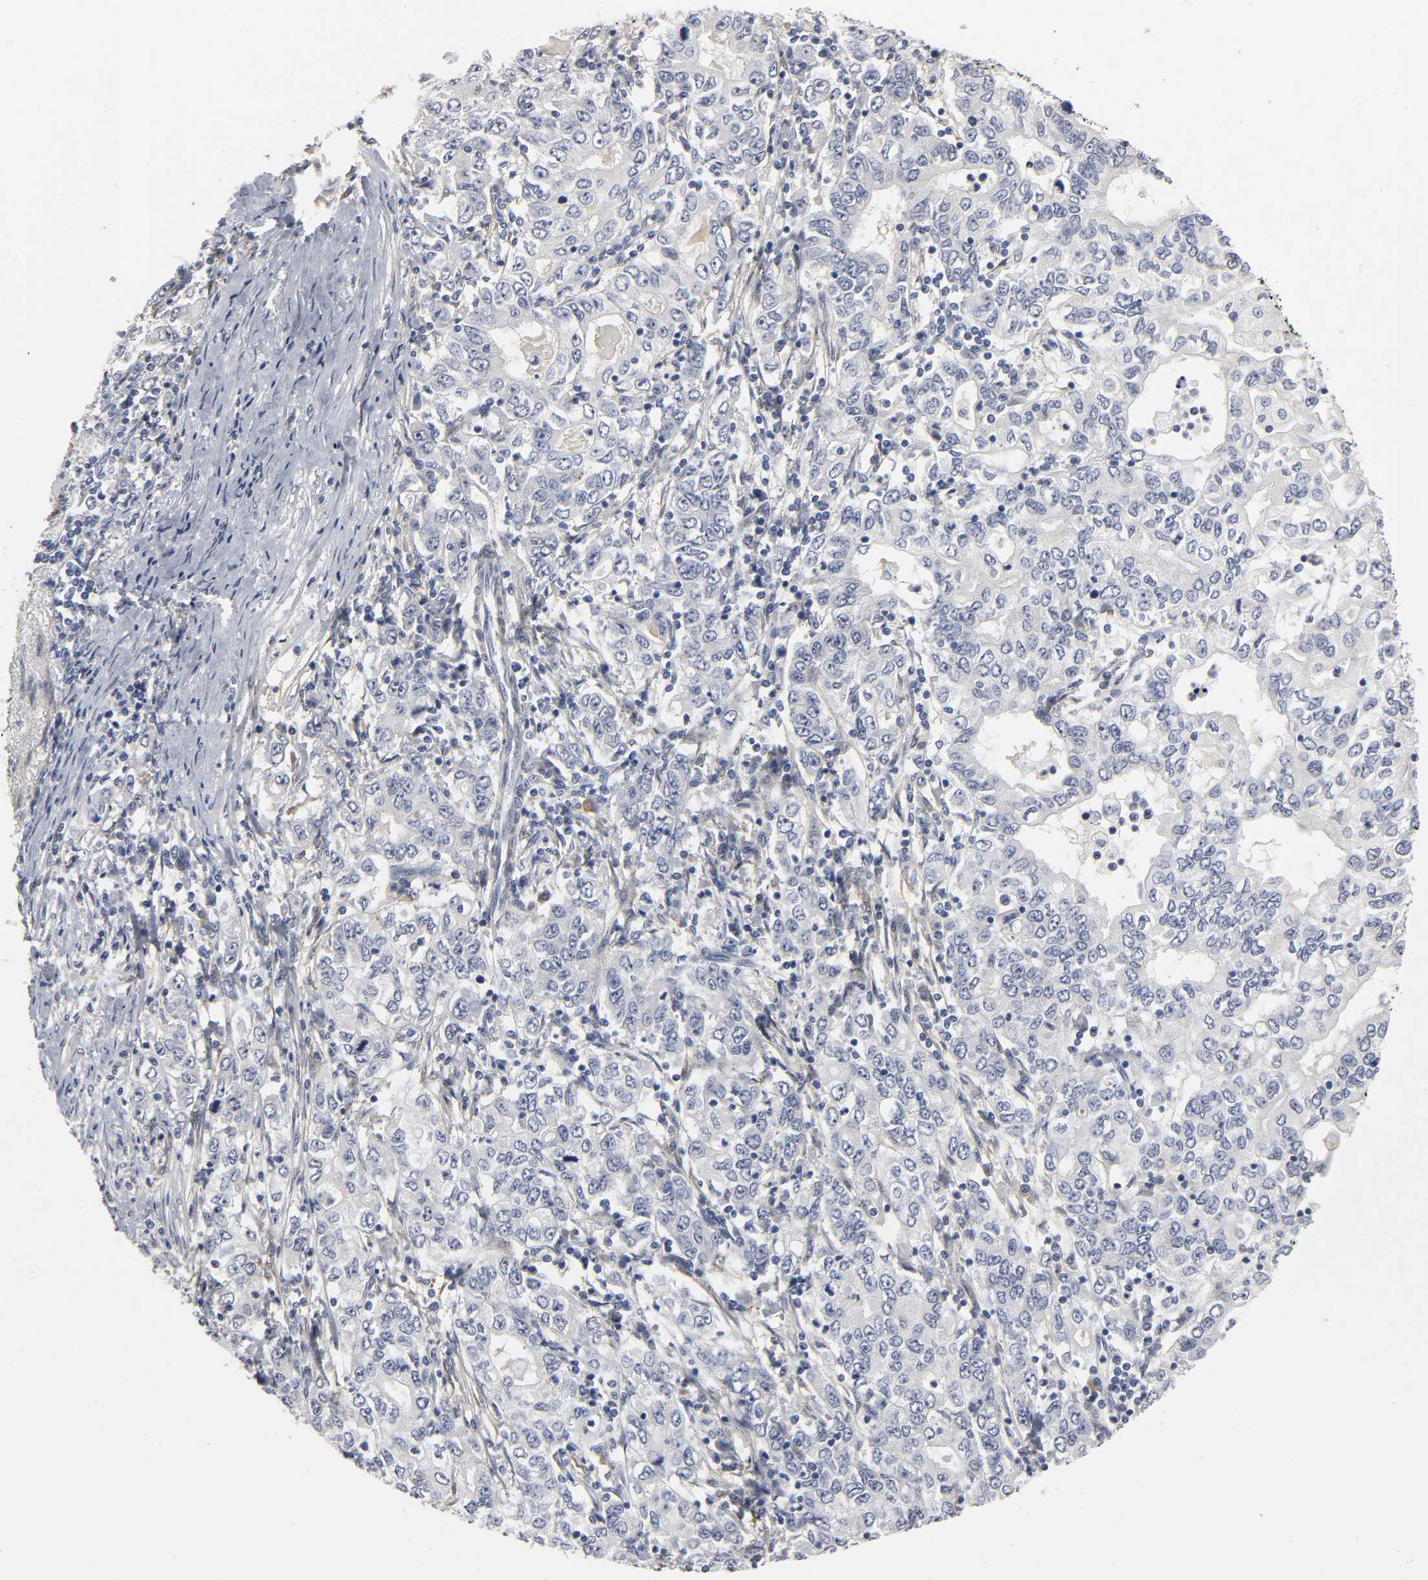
{"staining": {"intensity": "negative", "quantity": "none", "location": "none"}, "tissue": "stomach cancer", "cell_type": "Tumor cells", "image_type": "cancer", "snomed": [{"axis": "morphology", "description": "Adenocarcinoma, NOS"}, {"axis": "topography", "description": "Stomach, lower"}], "caption": "IHC image of neoplastic tissue: human adenocarcinoma (stomach) stained with DAB (3,3'-diaminobenzidine) shows no significant protein staining in tumor cells. The staining is performed using DAB (3,3'-diaminobenzidine) brown chromogen with nuclei counter-stained in using hematoxylin.", "gene": "PDLIM3", "patient": {"sex": "female", "age": 72}}